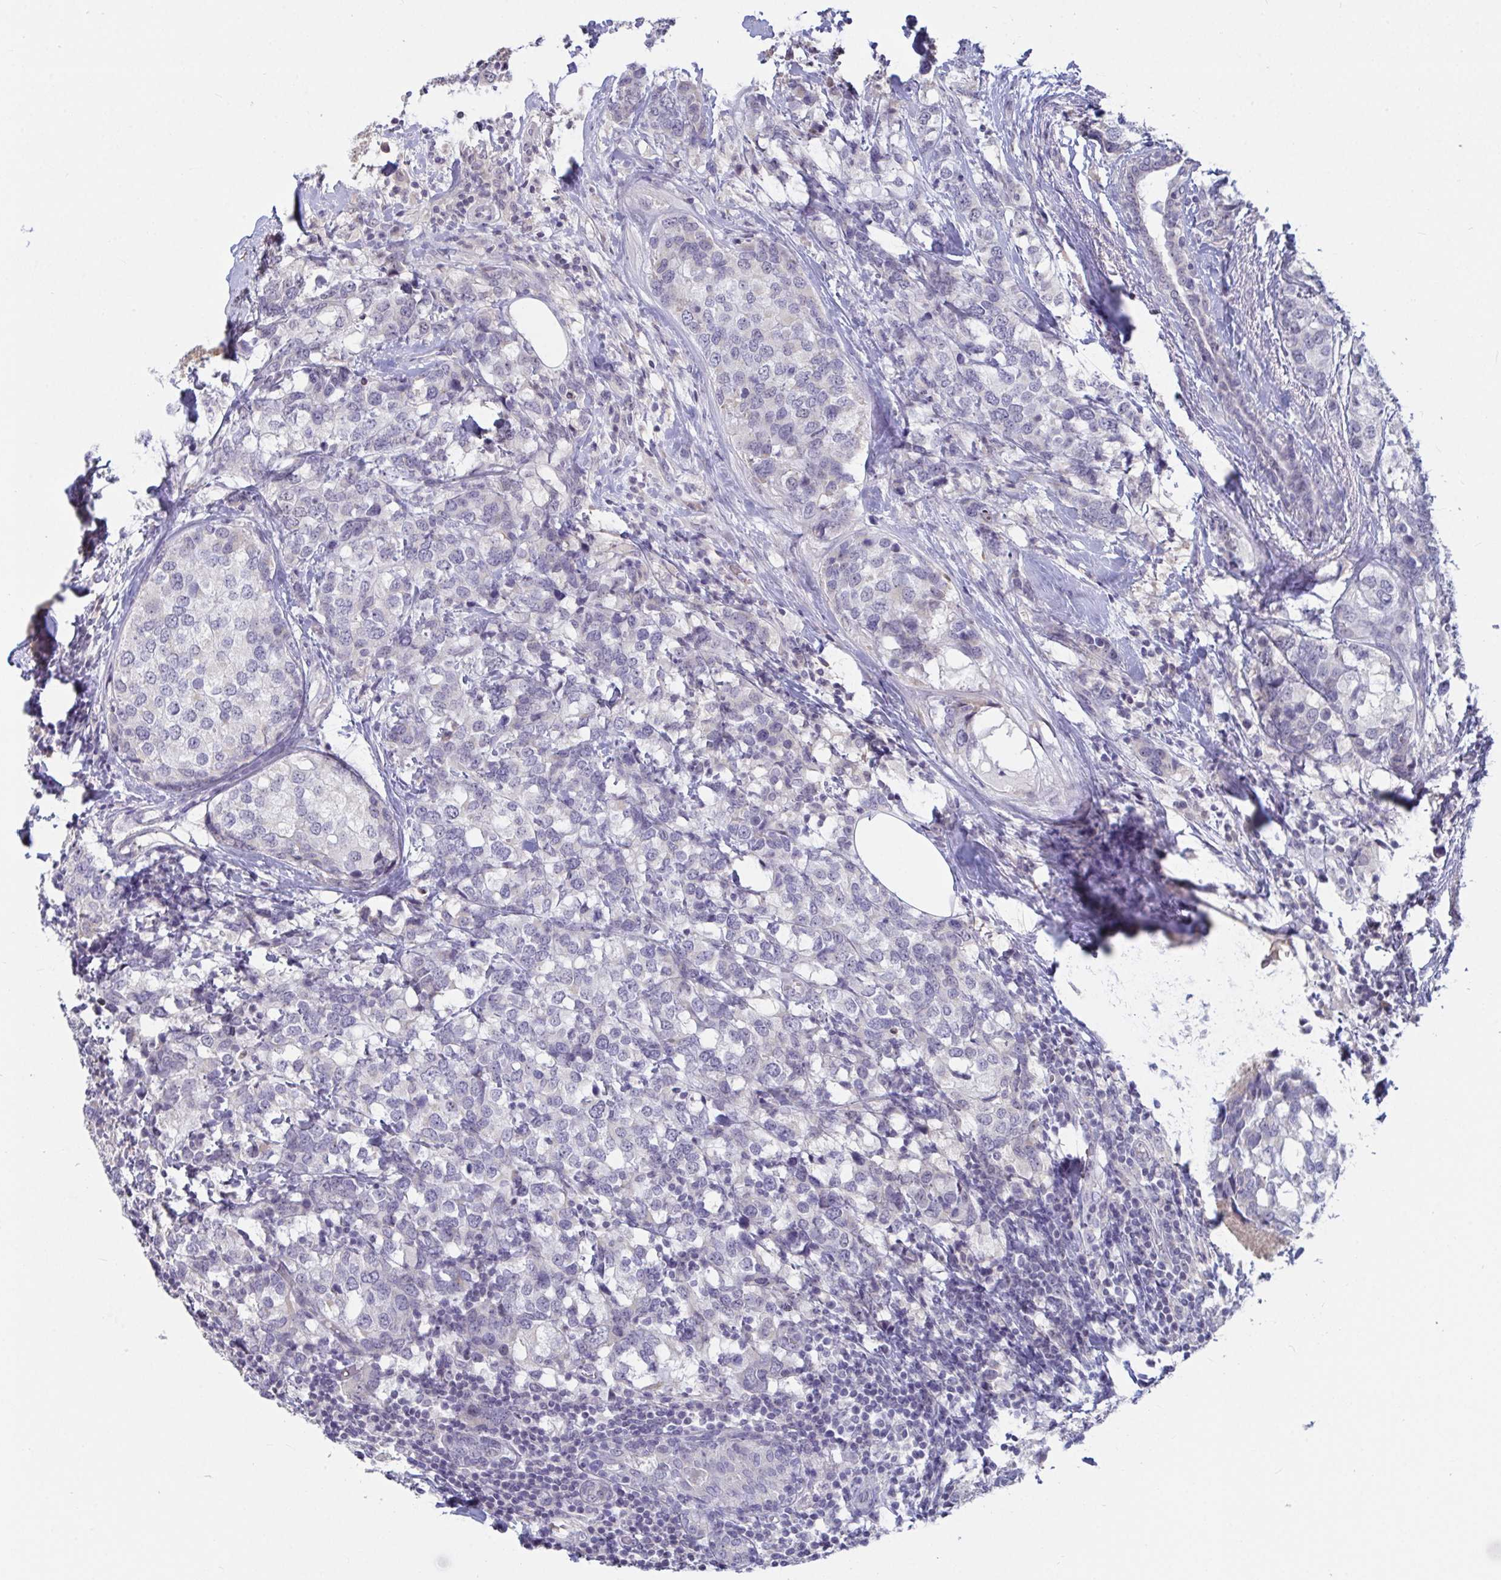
{"staining": {"intensity": "negative", "quantity": "none", "location": "none"}, "tissue": "breast cancer", "cell_type": "Tumor cells", "image_type": "cancer", "snomed": [{"axis": "morphology", "description": "Lobular carcinoma"}, {"axis": "topography", "description": "Breast"}], "caption": "Tumor cells show no significant protein staining in breast lobular carcinoma. Brightfield microscopy of immunohistochemistry stained with DAB (brown) and hematoxylin (blue), captured at high magnification.", "gene": "MYC", "patient": {"sex": "female", "age": 59}}